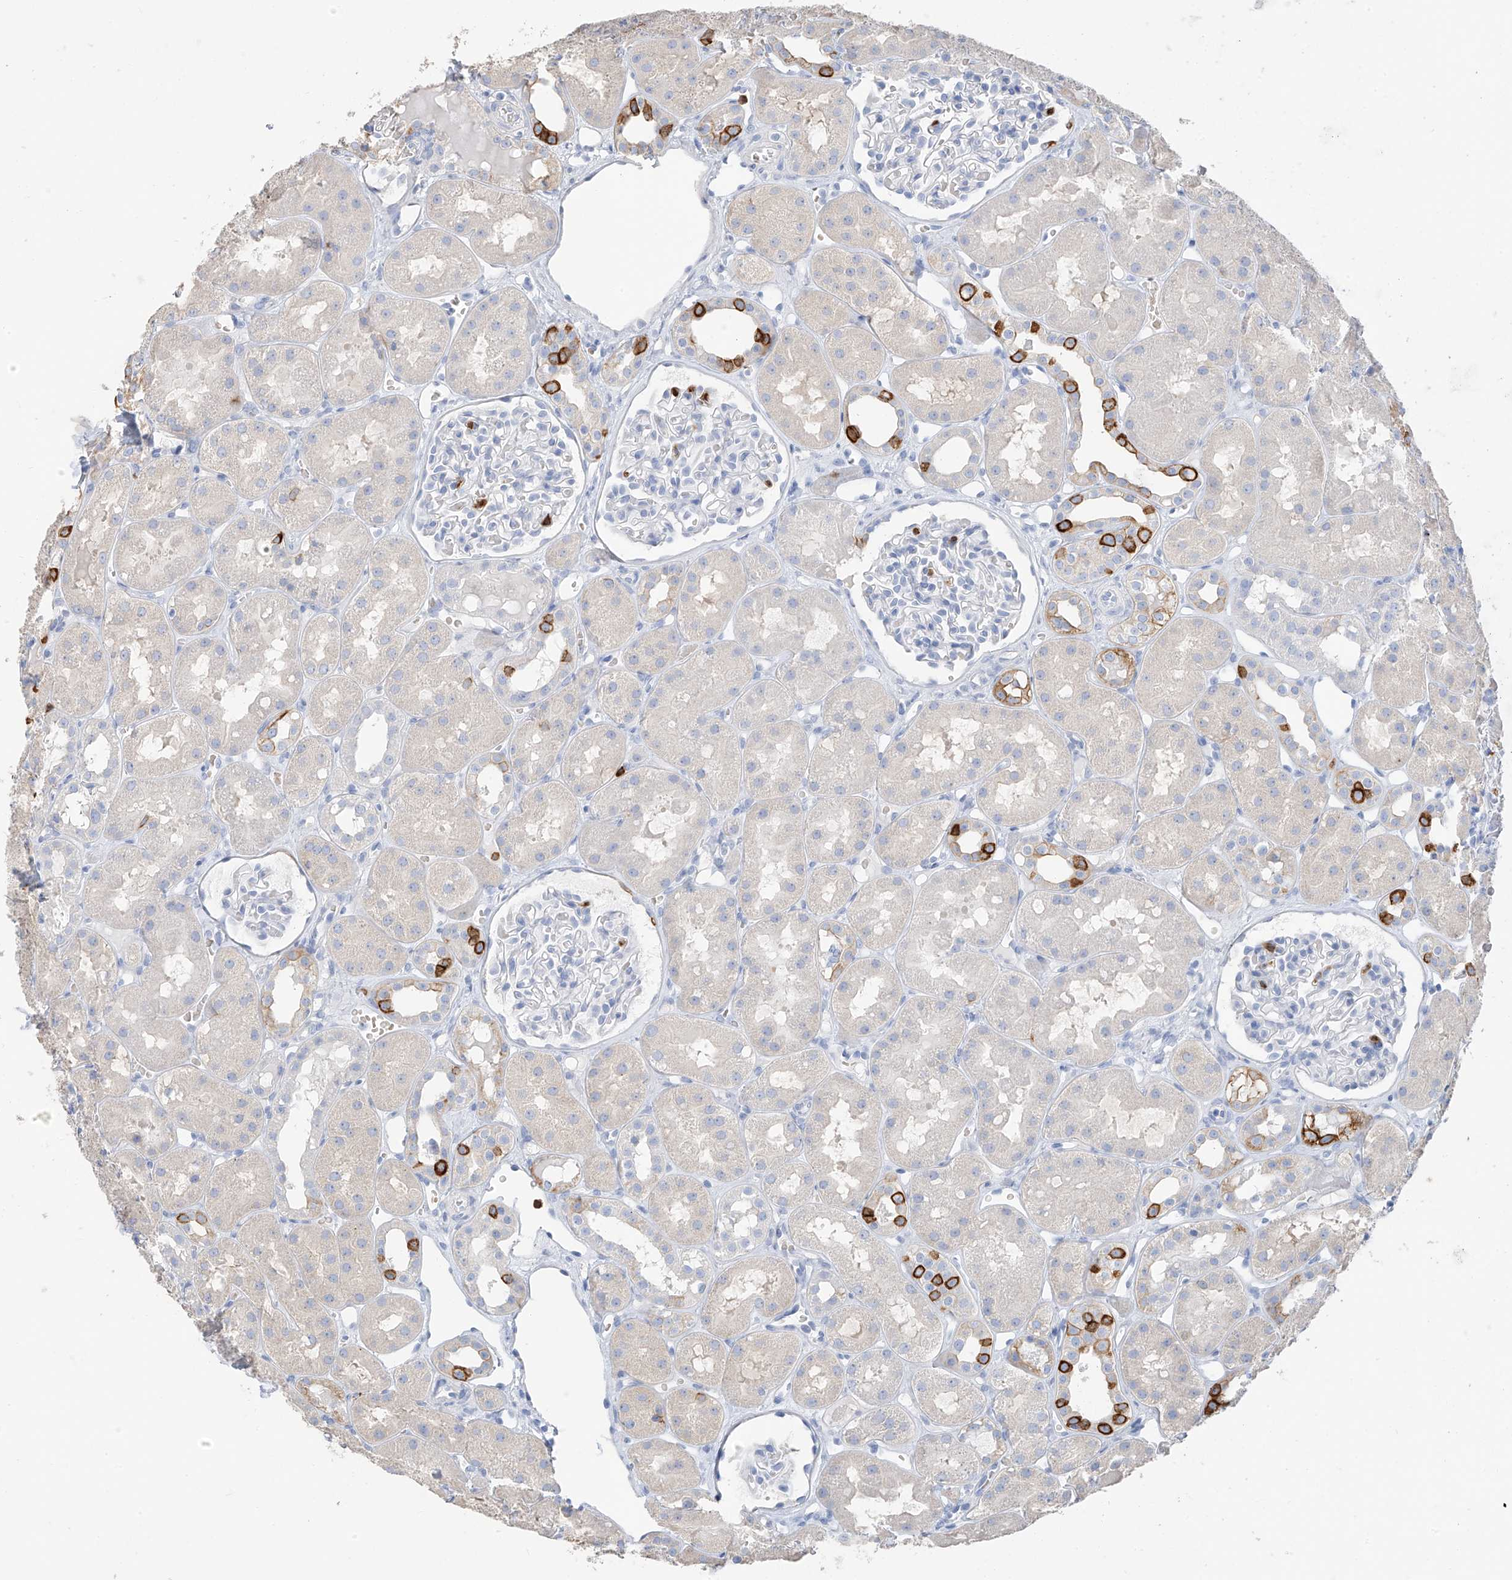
{"staining": {"intensity": "negative", "quantity": "none", "location": "none"}, "tissue": "kidney", "cell_type": "Cells in glomeruli", "image_type": "normal", "snomed": [{"axis": "morphology", "description": "Normal tissue, NOS"}, {"axis": "topography", "description": "Kidney"}], "caption": "This photomicrograph is of benign kidney stained with immunohistochemistry (IHC) to label a protein in brown with the nuclei are counter-stained blue. There is no expression in cells in glomeruli. Brightfield microscopy of immunohistochemistry (IHC) stained with DAB (3,3'-diaminobenzidine) (brown) and hematoxylin (blue), captured at high magnification.", "gene": "PAFAH1B3", "patient": {"sex": "male", "age": 16}}